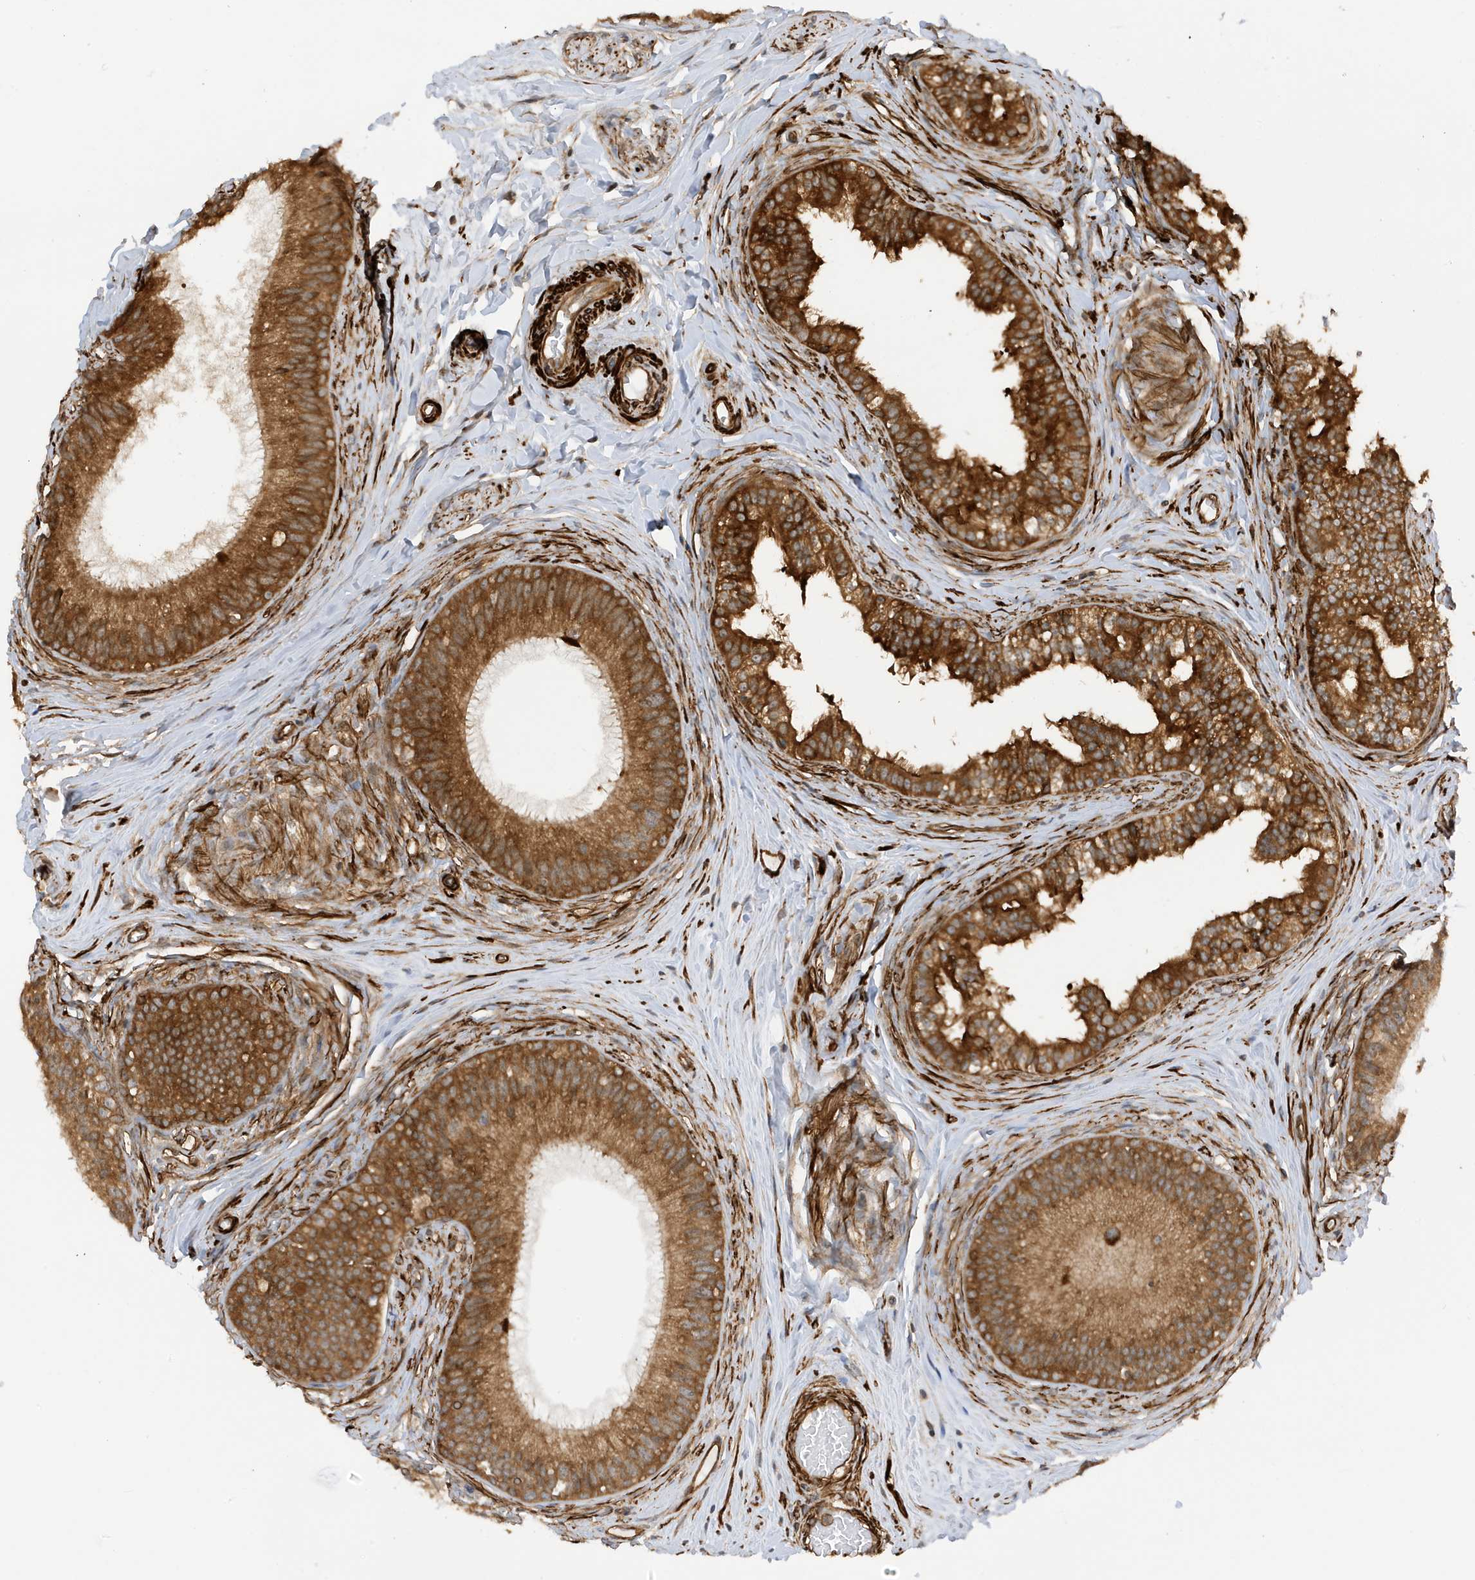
{"staining": {"intensity": "strong", "quantity": ">75%", "location": "cytoplasmic/membranous"}, "tissue": "epididymis", "cell_type": "Glandular cells", "image_type": "normal", "snomed": [{"axis": "morphology", "description": "Normal tissue, NOS"}, {"axis": "topography", "description": "Epididymis"}], "caption": "Immunohistochemistry histopathology image of benign human epididymis stained for a protein (brown), which displays high levels of strong cytoplasmic/membranous positivity in approximately >75% of glandular cells.", "gene": "CDC42EP3", "patient": {"sex": "male", "age": 27}}